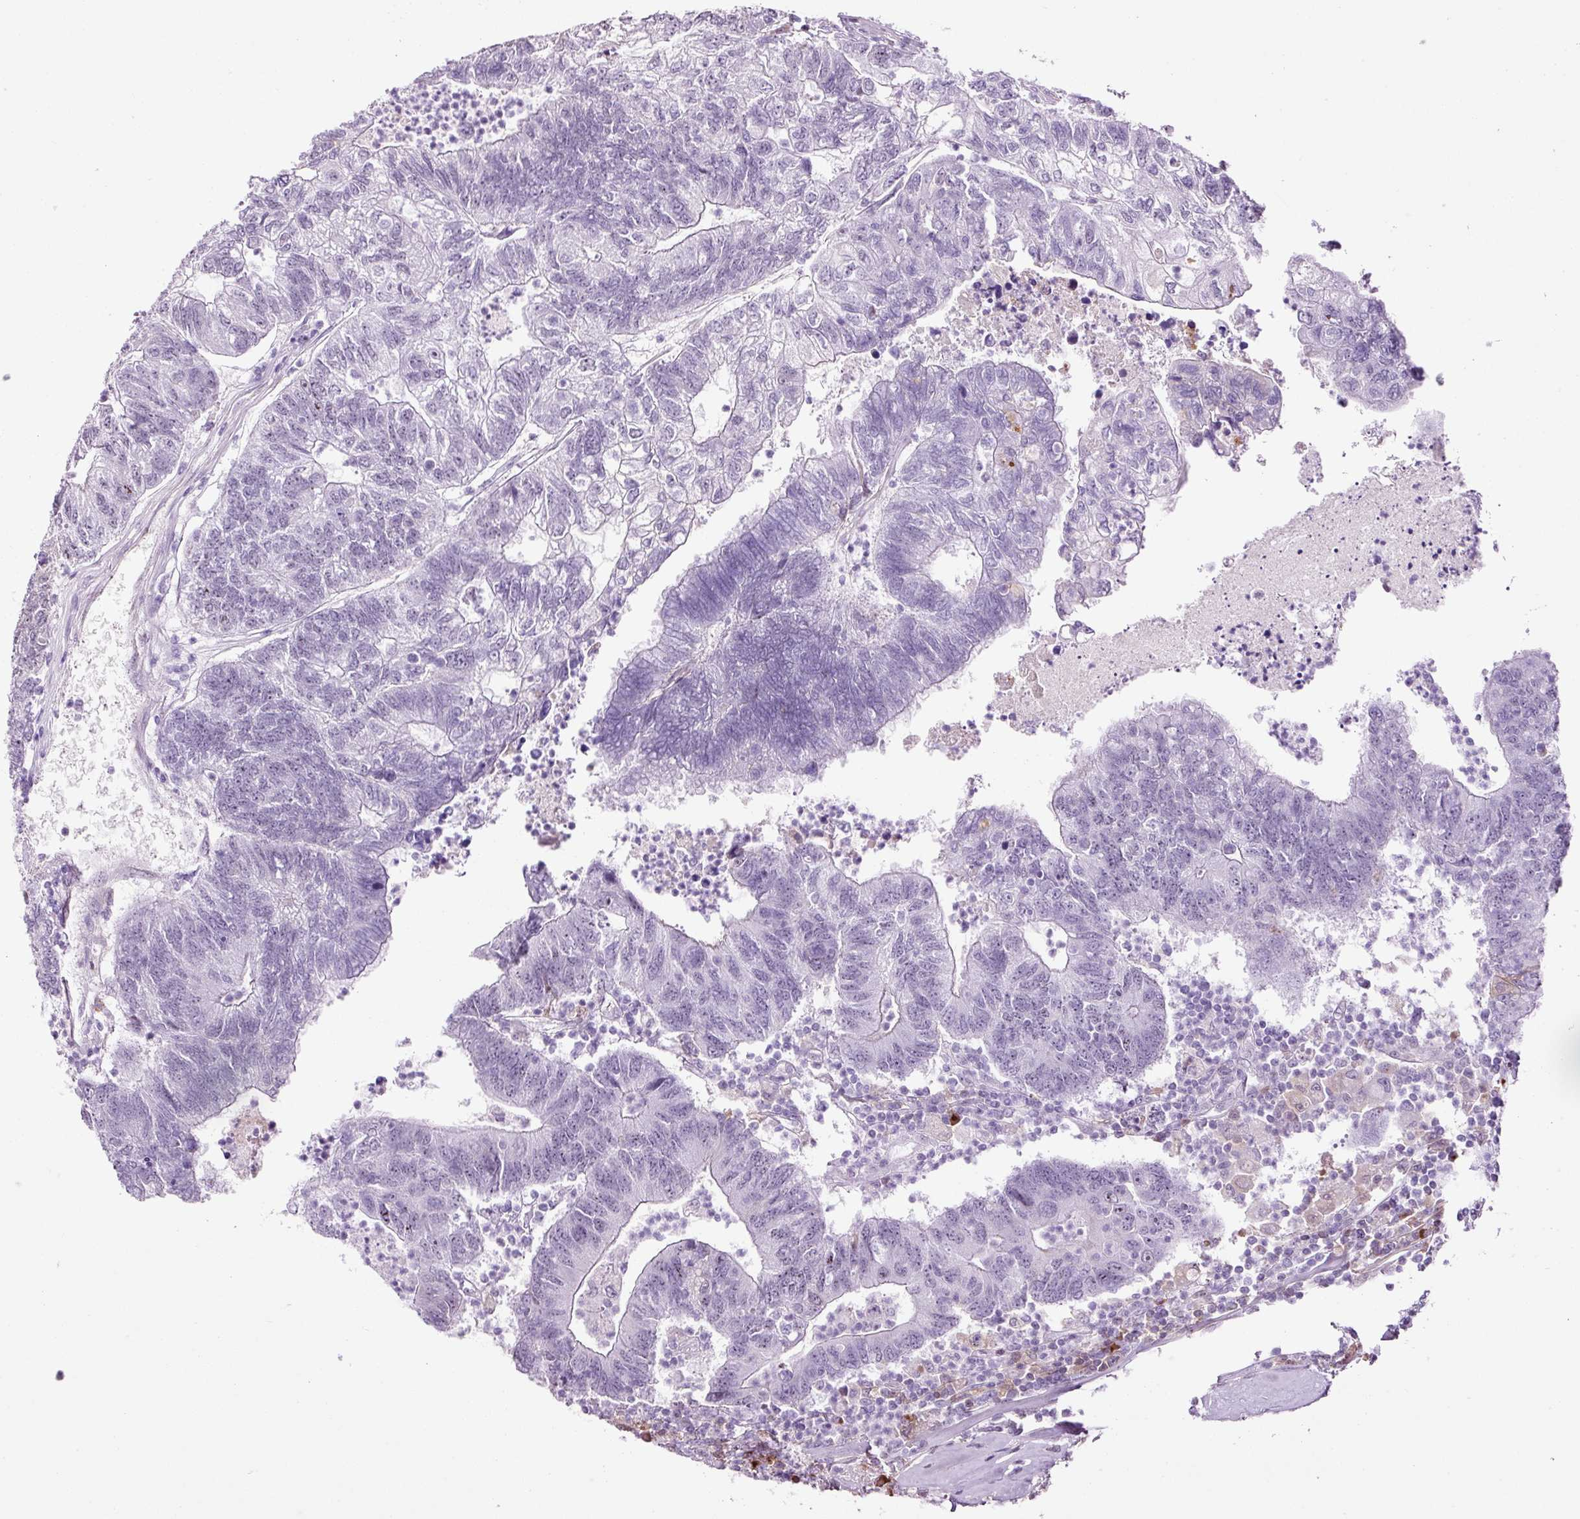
{"staining": {"intensity": "negative", "quantity": "none", "location": "none"}, "tissue": "colorectal cancer", "cell_type": "Tumor cells", "image_type": "cancer", "snomed": [{"axis": "morphology", "description": "Adenocarcinoma, NOS"}, {"axis": "topography", "description": "Colon"}], "caption": "Immunohistochemistry (IHC) image of human adenocarcinoma (colorectal) stained for a protein (brown), which displays no expression in tumor cells.", "gene": "KLF1", "patient": {"sex": "female", "age": 48}}